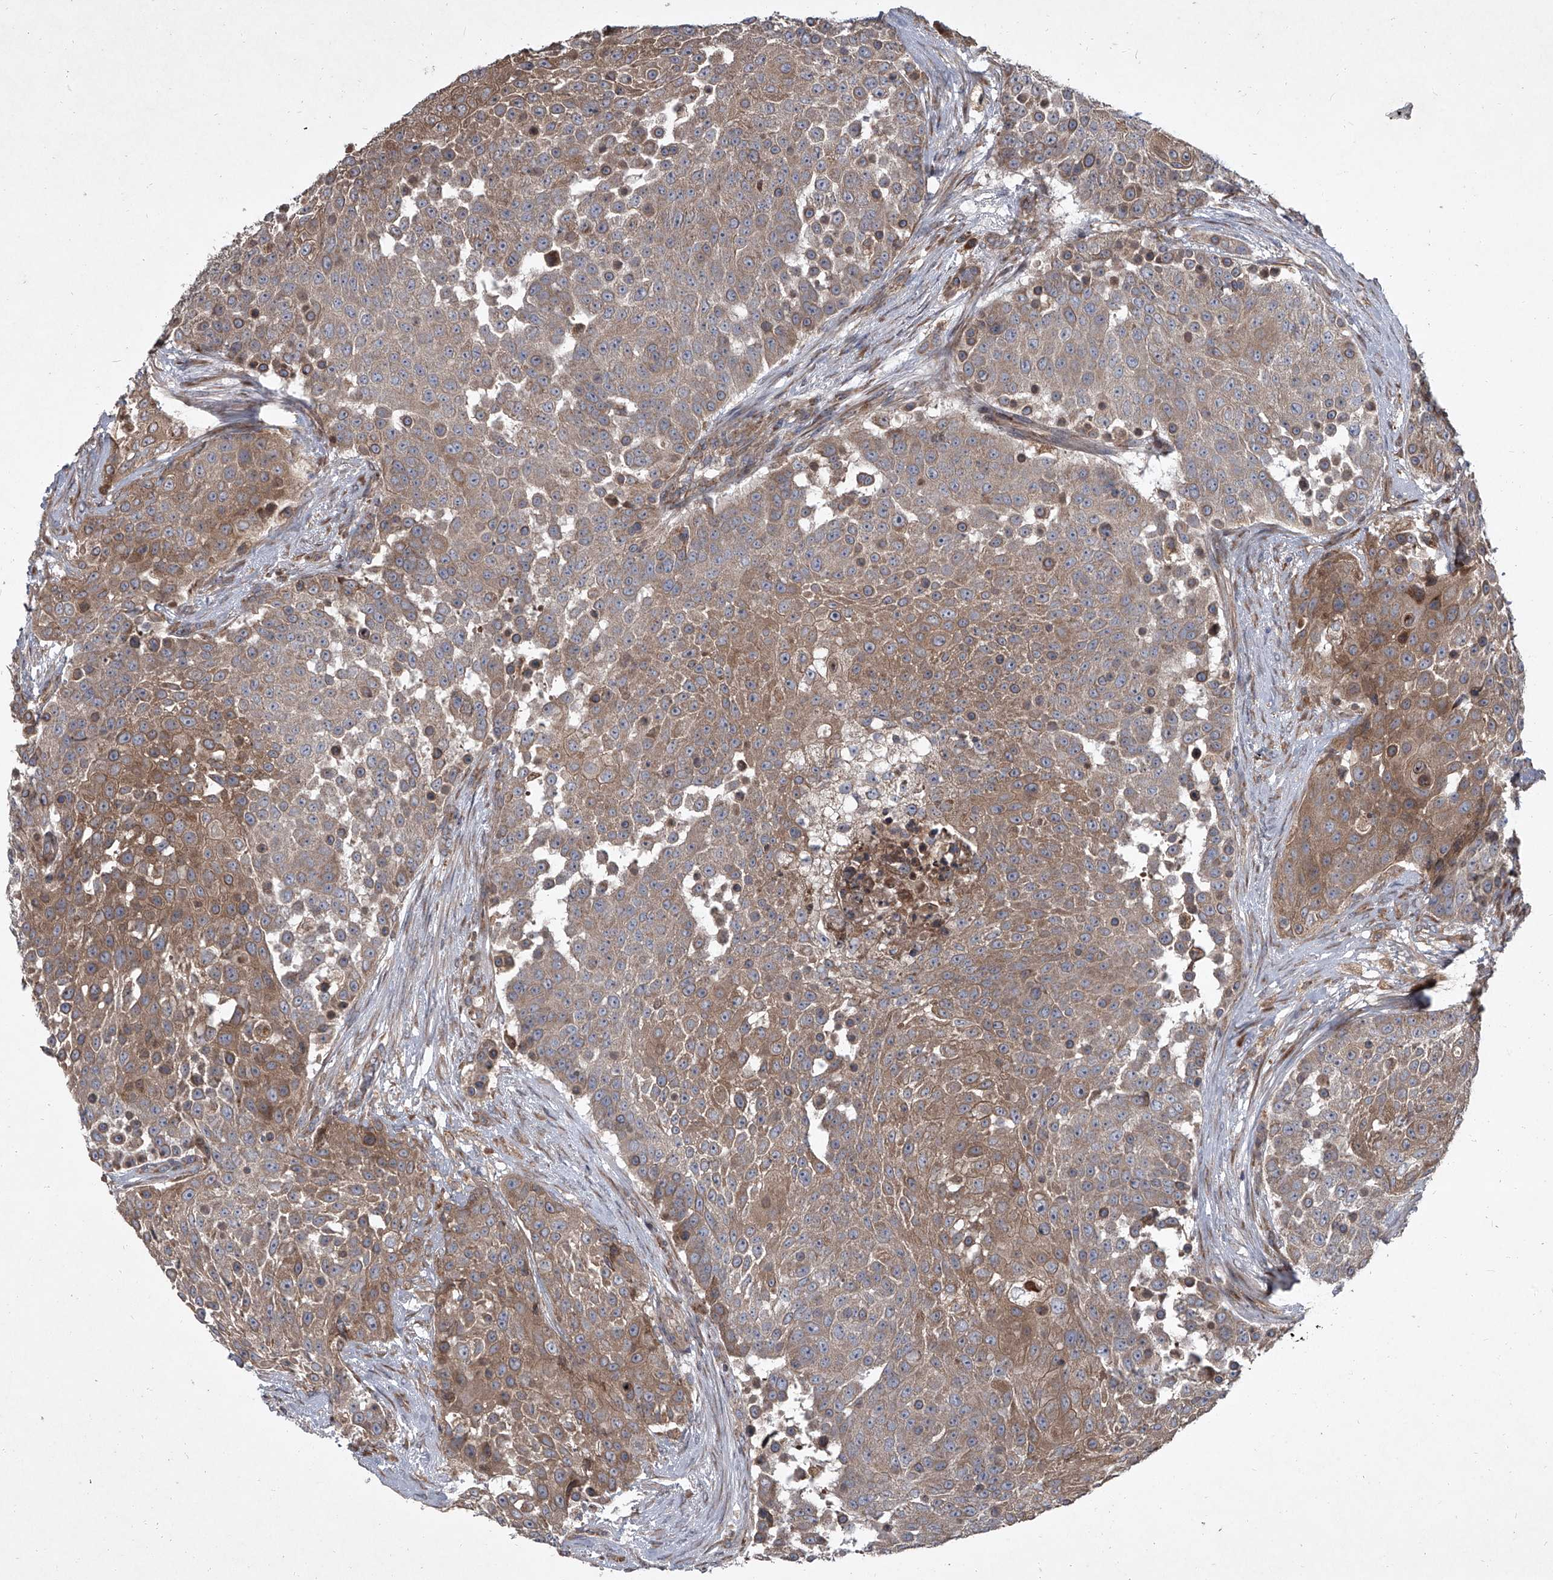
{"staining": {"intensity": "moderate", "quantity": ">75%", "location": "cytoplasmic/membranous"}, "tissue": "urothelial cancer", "cell_type": "Tumor cells", "image_type": "cancer", "snomed": [{"axis": "morphology", "description": "Urothelial carcinoma, High grade"}, {"axis": "topography", "description": "Urinary bladder"}], "caption": "IHC image of neoplastic tissue: urothelial cancer stained using immunohistochemistry (IHC) exhibits medium levels of moderate protein expression localized specifically in the cytoplasmic/membranous of tumor cells, appearing as a cytoplasmic/membranous brown color.", "gene": "EVA1C", "patient": {"sex": "female", "age": 63}}